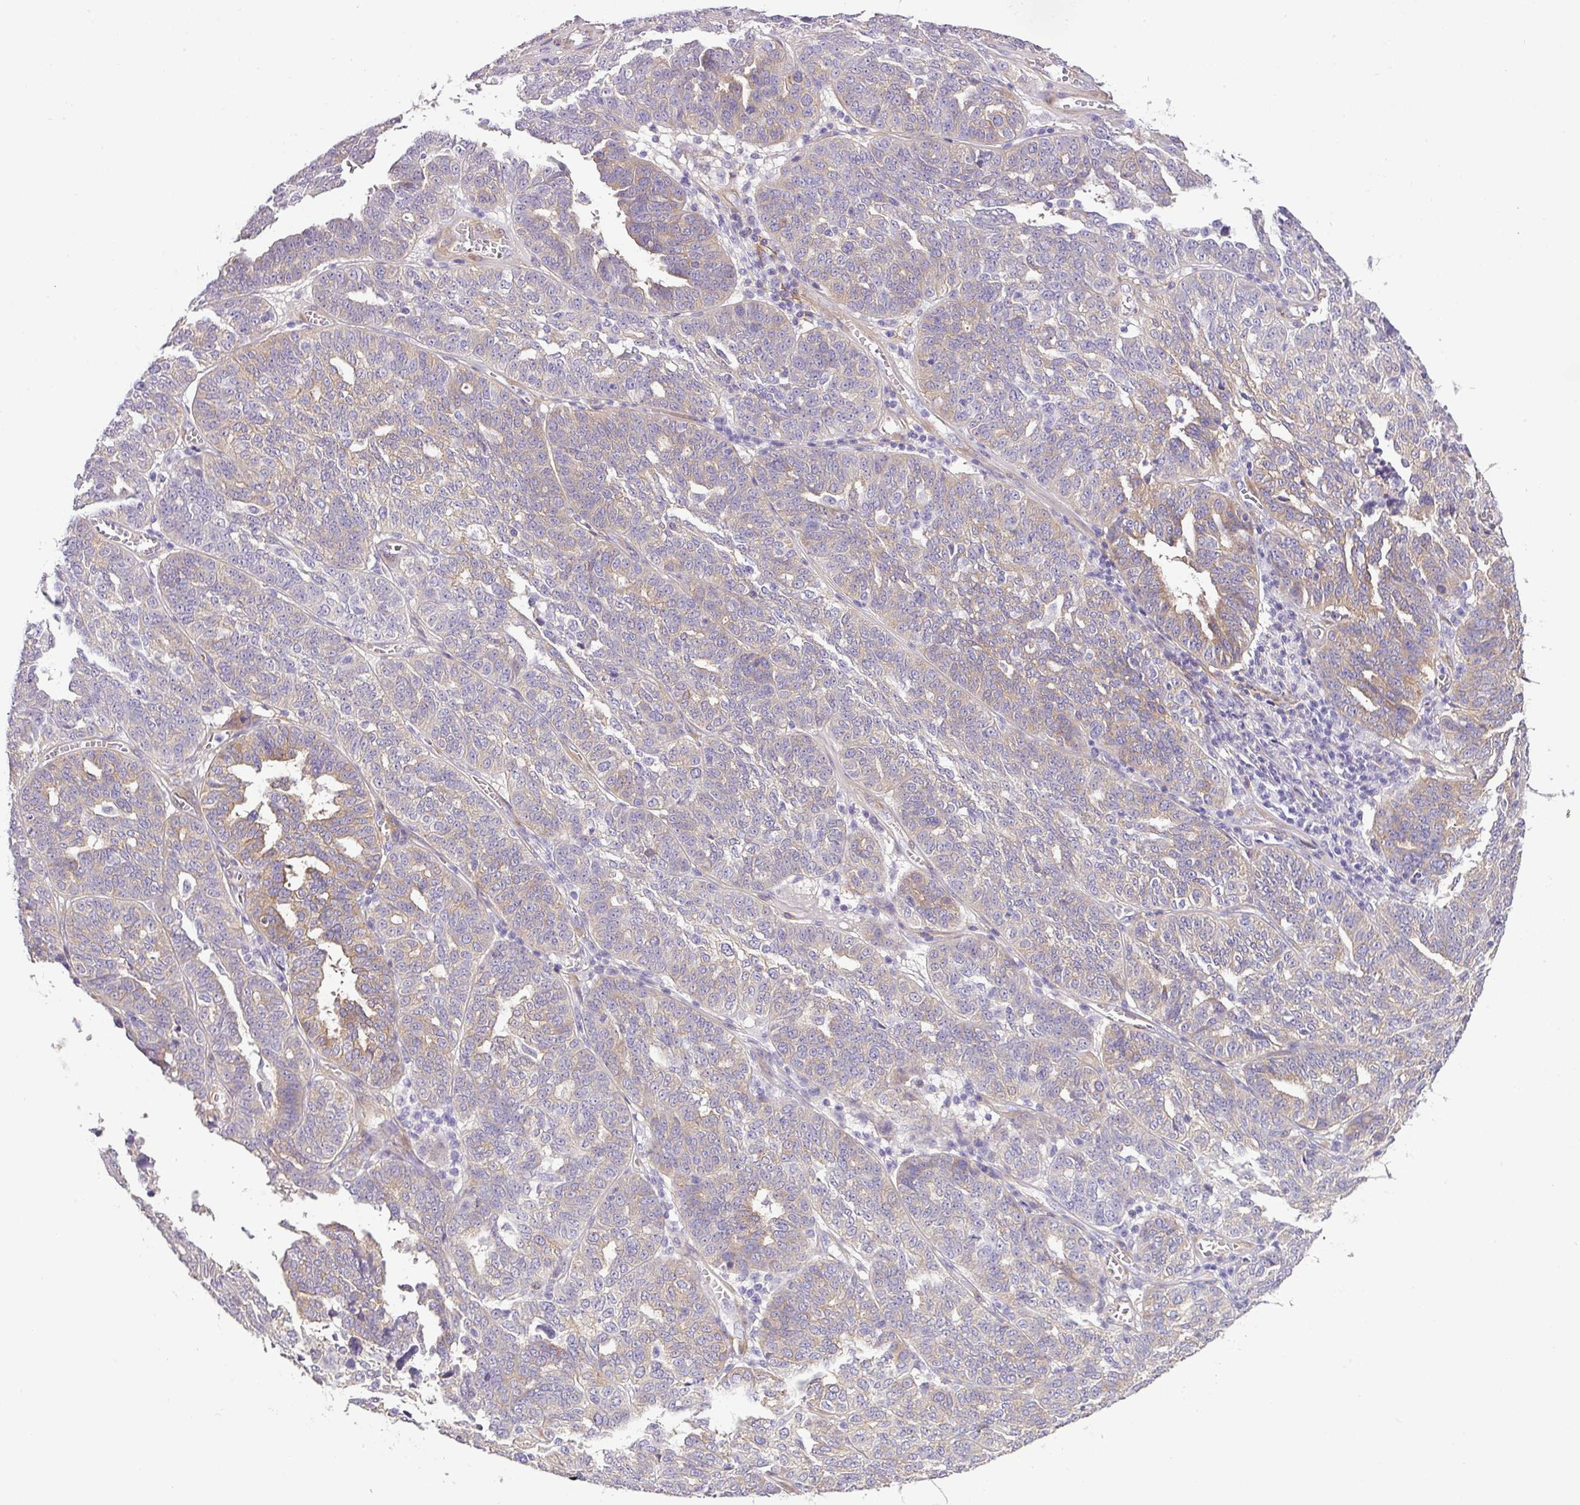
{"staining": {"intensity": "weak", "quantity": "<25%", "location": "cytoplasmic/membranous"}, "tissue": "ovarian cancer", "cell_type": "Tumor cells", "image_type": "cancer", "snomed": [{"axis": "morphology", "description": "Cystadenocarcinoma, serous, NOS"}, {"axis": "topography", "description": "Ovary"}], "caption": "Ovarian cancer (serous cystadenocarcinoma) was stained to show a protein in brown. There is no significant expression in tumor cells. (Brightfield microscopy of DAB IHC at high magnification).", "gene": "PARD6G", "patient": {"sex": "female", "age": 59}}